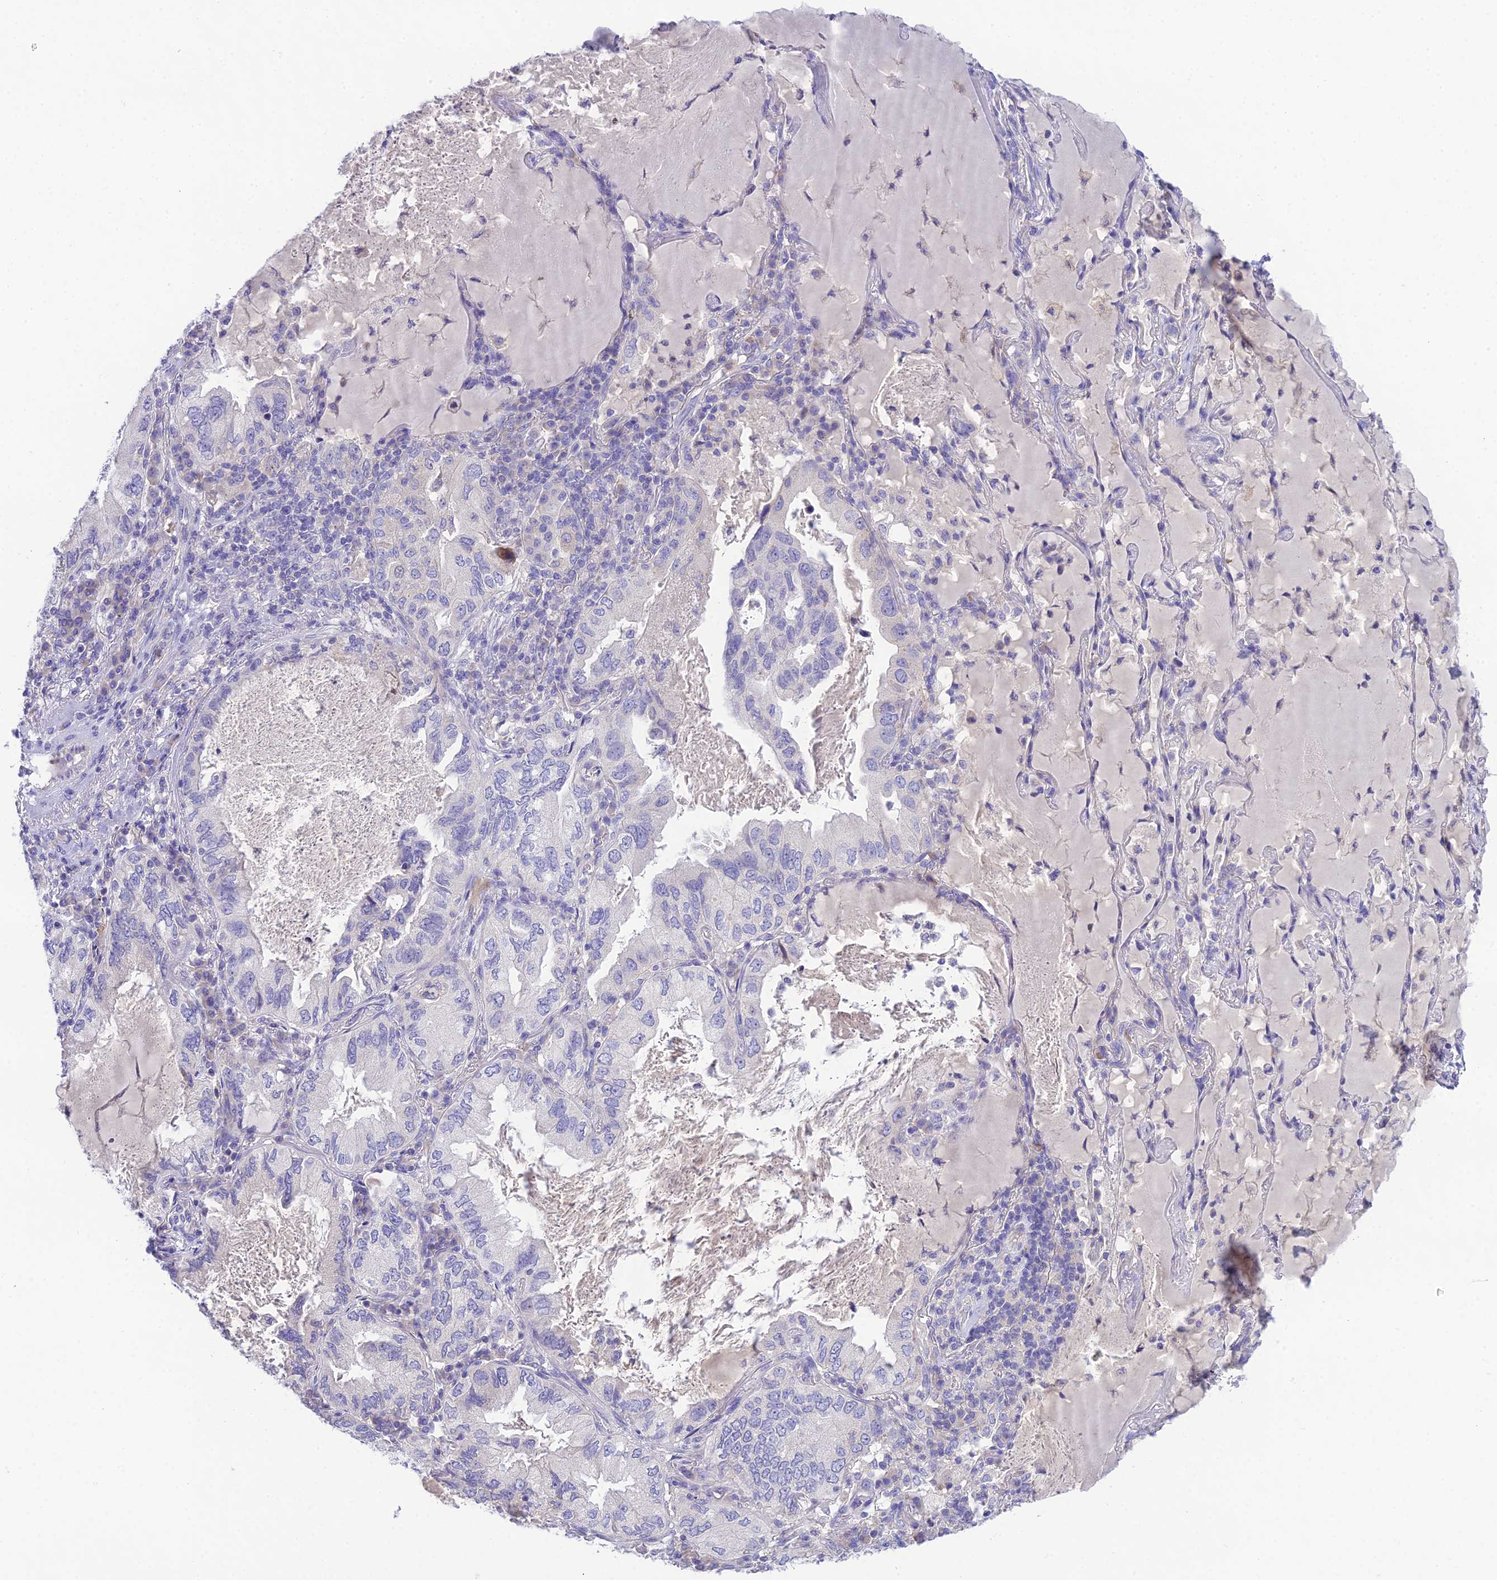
{"staining": {"intensity": "negative", "quantity": "none", "location": "none"}, "tissue": "lung cancer", "cell_type": "Tumor cells", "image_type": "cancer", "snomed": [{"axis": "morphology", "description": "Adenocarcinoma, NOS"}, {"axis": "topography", "description": "Lung"}], "caption": "This is an immunohistochemistry (IHC) photomicrograph of adenocarcinoma (lung). There is no positivity in tumor cells.", "gene": "KIAA0408", "patient": {"sex": "female", "age": 69}}